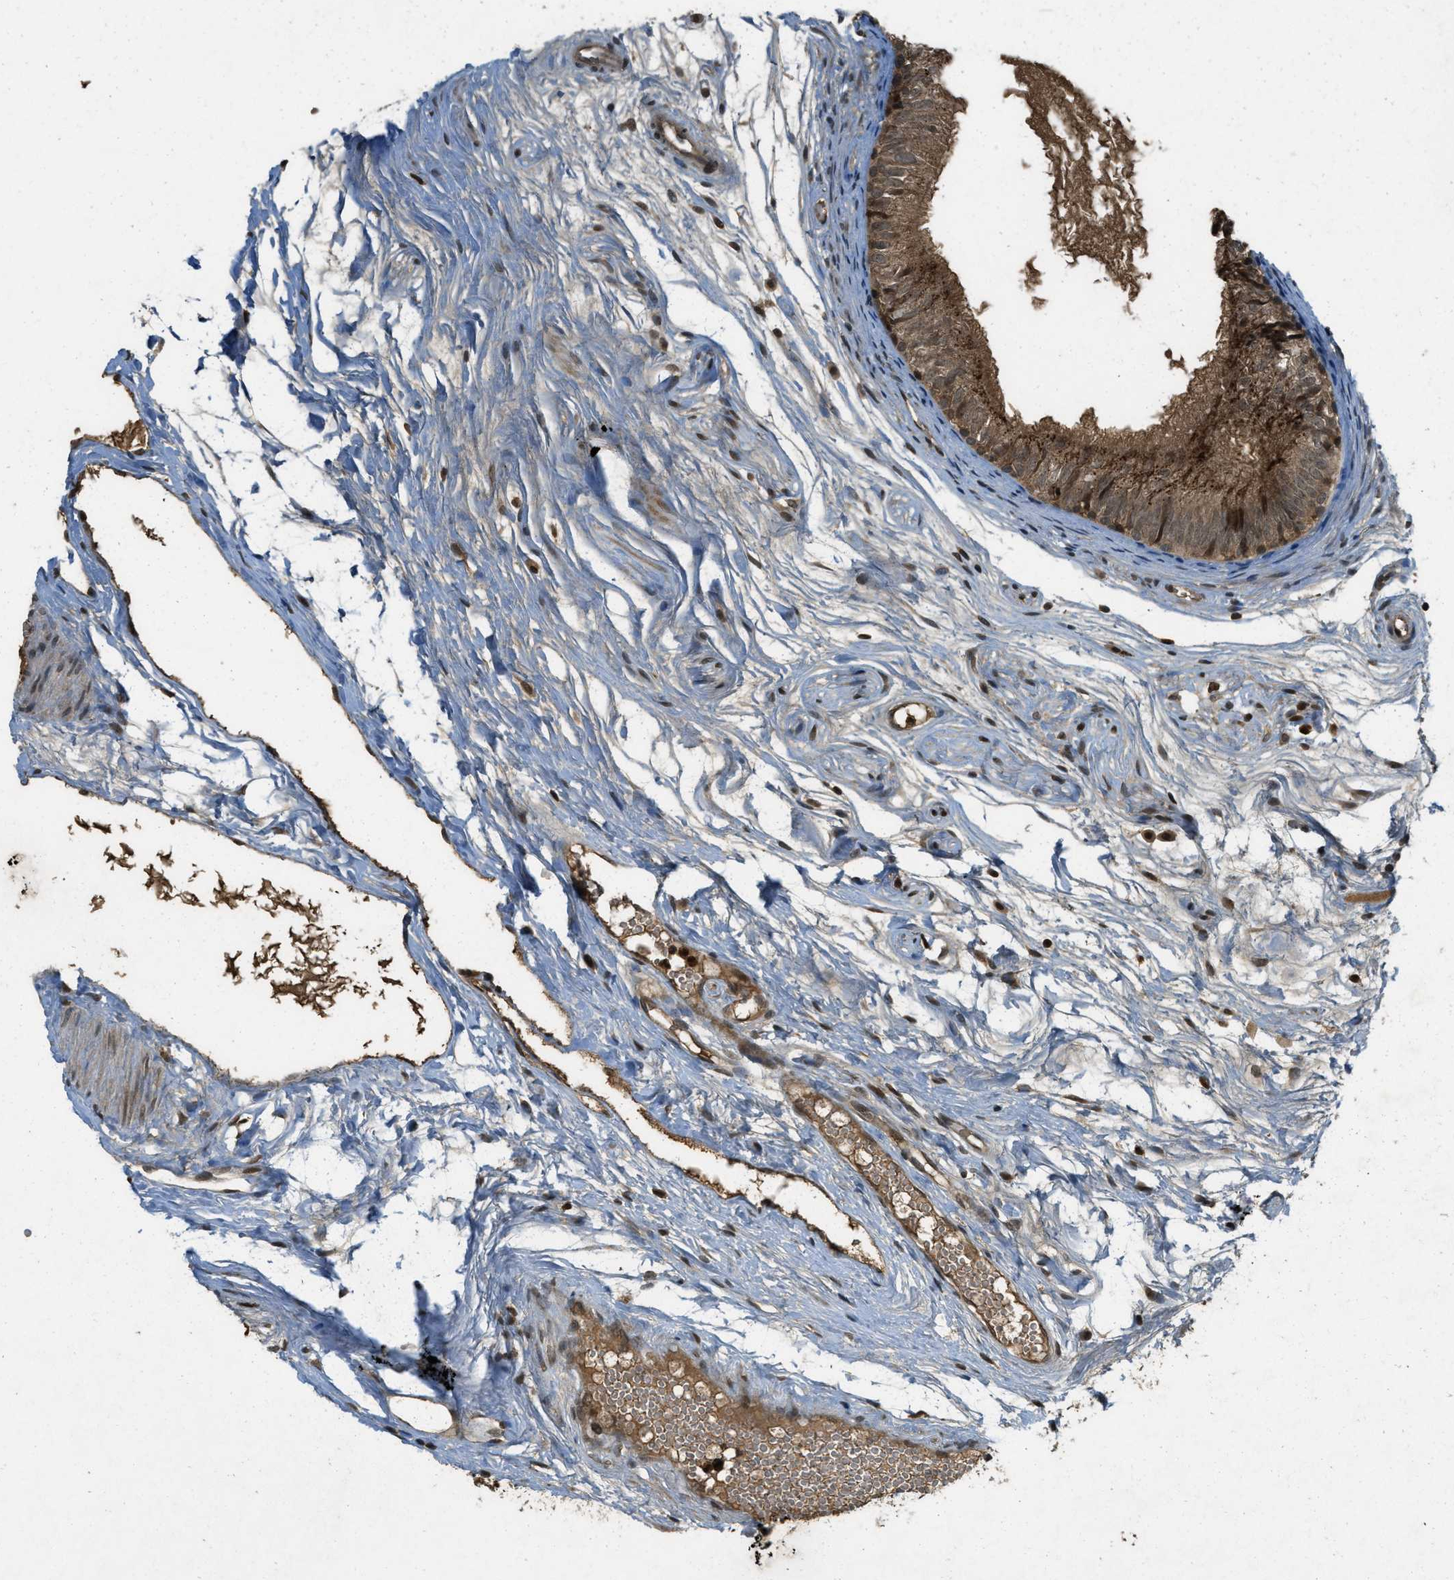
{"staining": {"intensity": "moderate", "quantity": ">75%", "location": "cytoplasmic/membranous"}, "tissue": "epididymis", "cell_type": "Glandular cells", "image_type": "normal", "snomed": [{"axis": "morphology", "description": "Normal tissue, NOS"}, {"axis": "morphology", "description": "Atrophy, NOS"}, {"axis": "topography", "description": "Testis"}, {"axis": "topography", "description": "Epididymis"}], "caption": "Protein staining of unremarkable epididymis displays moderate cytoplasmic/membranous staining in about >75% of glandular cells. (Stains: DAB in brown, nuclei in blue, Microscopy: brightfield microscopy at high magnification).", "gene": "ATG7", "patient": {"sex": "male", "age": 18}}